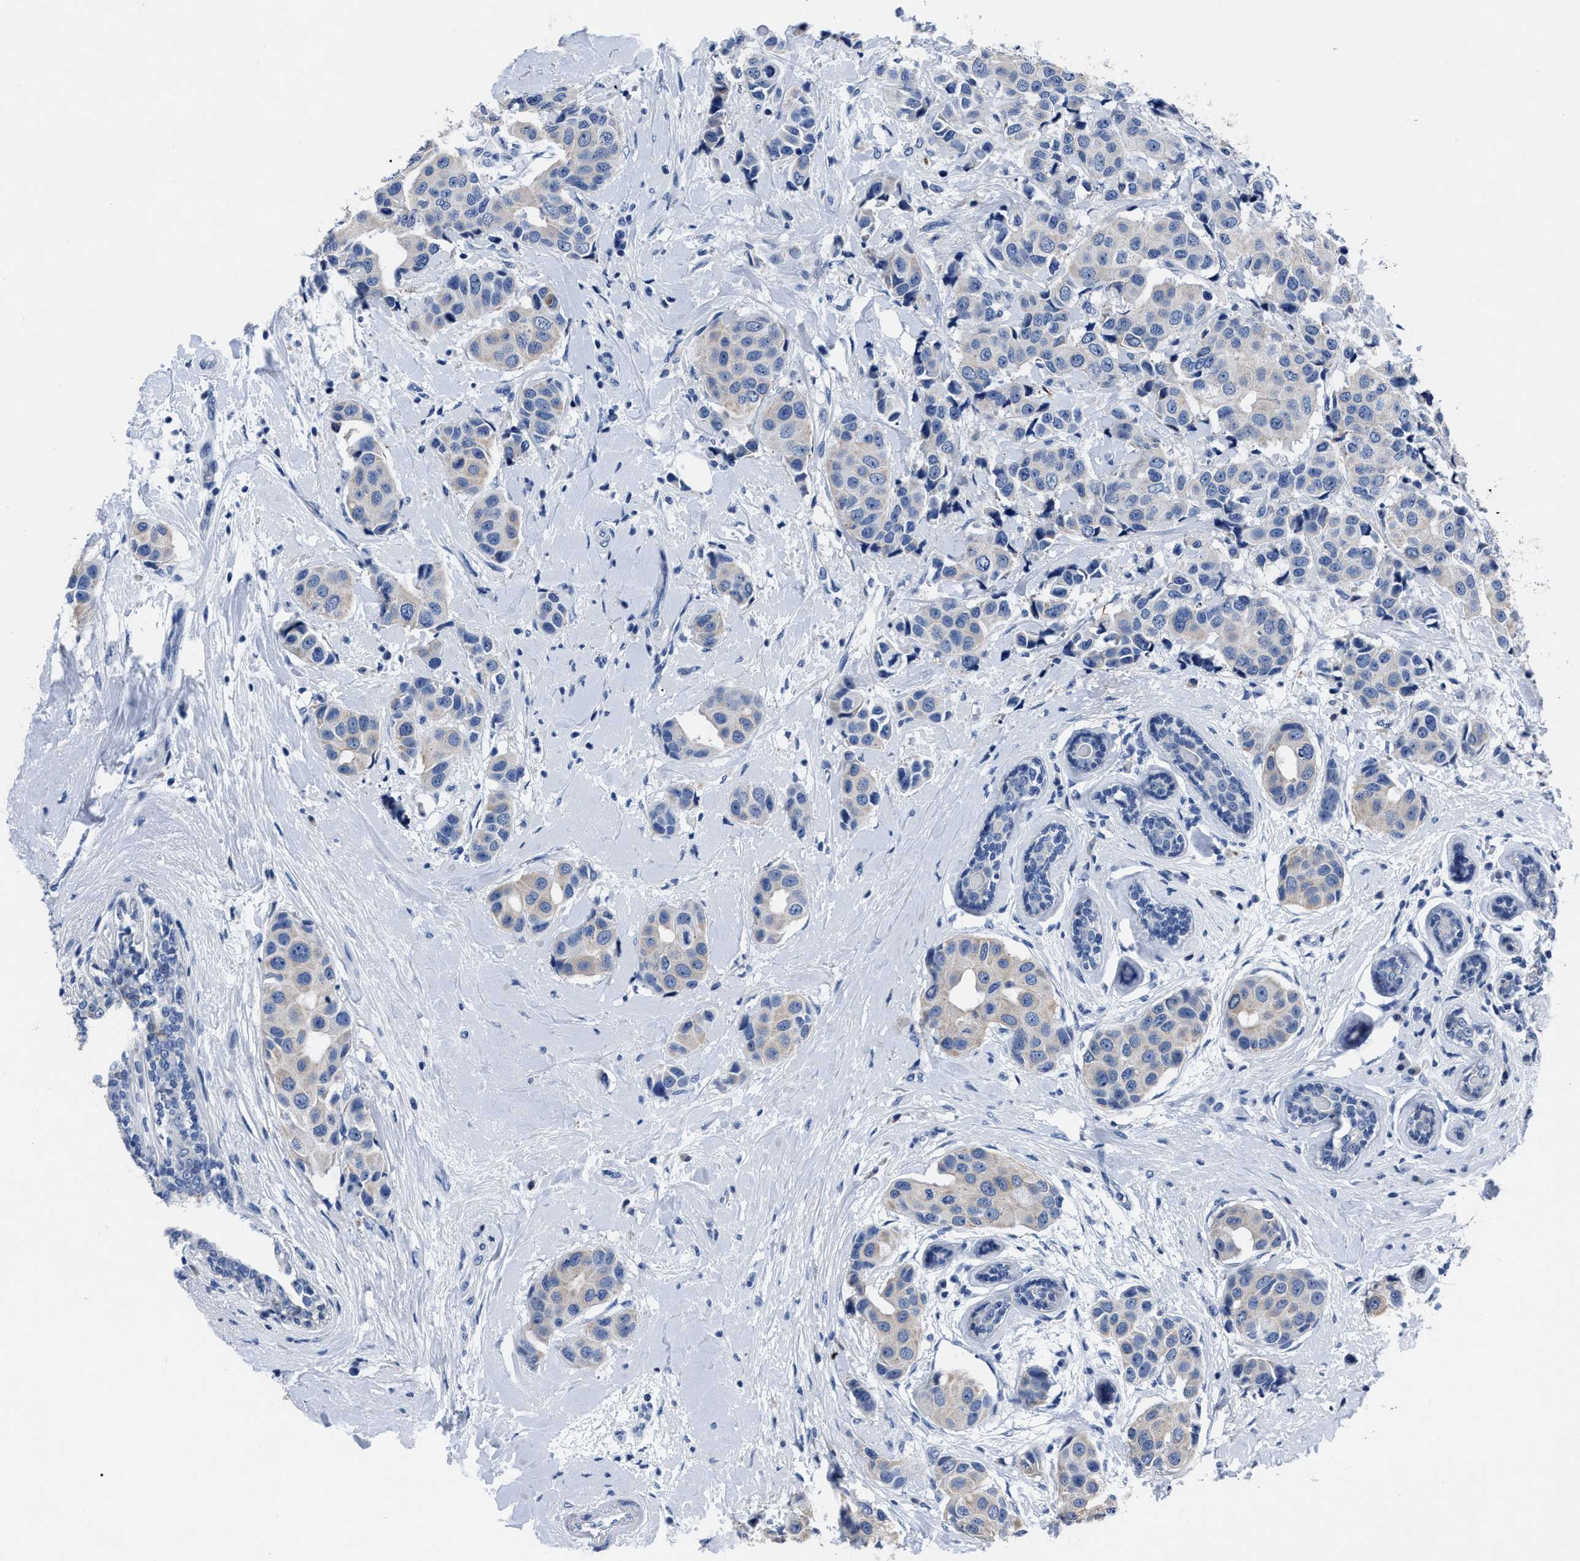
{"staining": {"intensity": "weak", "quantity": "<25%", "location": "cytoplasmic/membranous"}, "tissue": "breast cancer", "cell_type": "Tumor cells", "image_type": "cancer", "snomed": [{"axis": "morphology", "description": "Normal tissue, NOS"}, {"axis": "morphology", "description": "Duct carcinoma"}, {"axis": "topography", "description": "Breast"}], "caption": "A high-resolution micrograph shows immunohistochemistry (IHC) staining of infiltrating ductal carcinoma (breast), which reveals no significant staining in tumor cells. Brightfield microscopy of immunohistochemistry (IHC) stained with DAB (3,3'-diaminobenzidine) (brown) and hematoxylin (blue), captured at high magnification.", "gene": "MOV10L1", "patient": {"sex": "female", "age": 39}}